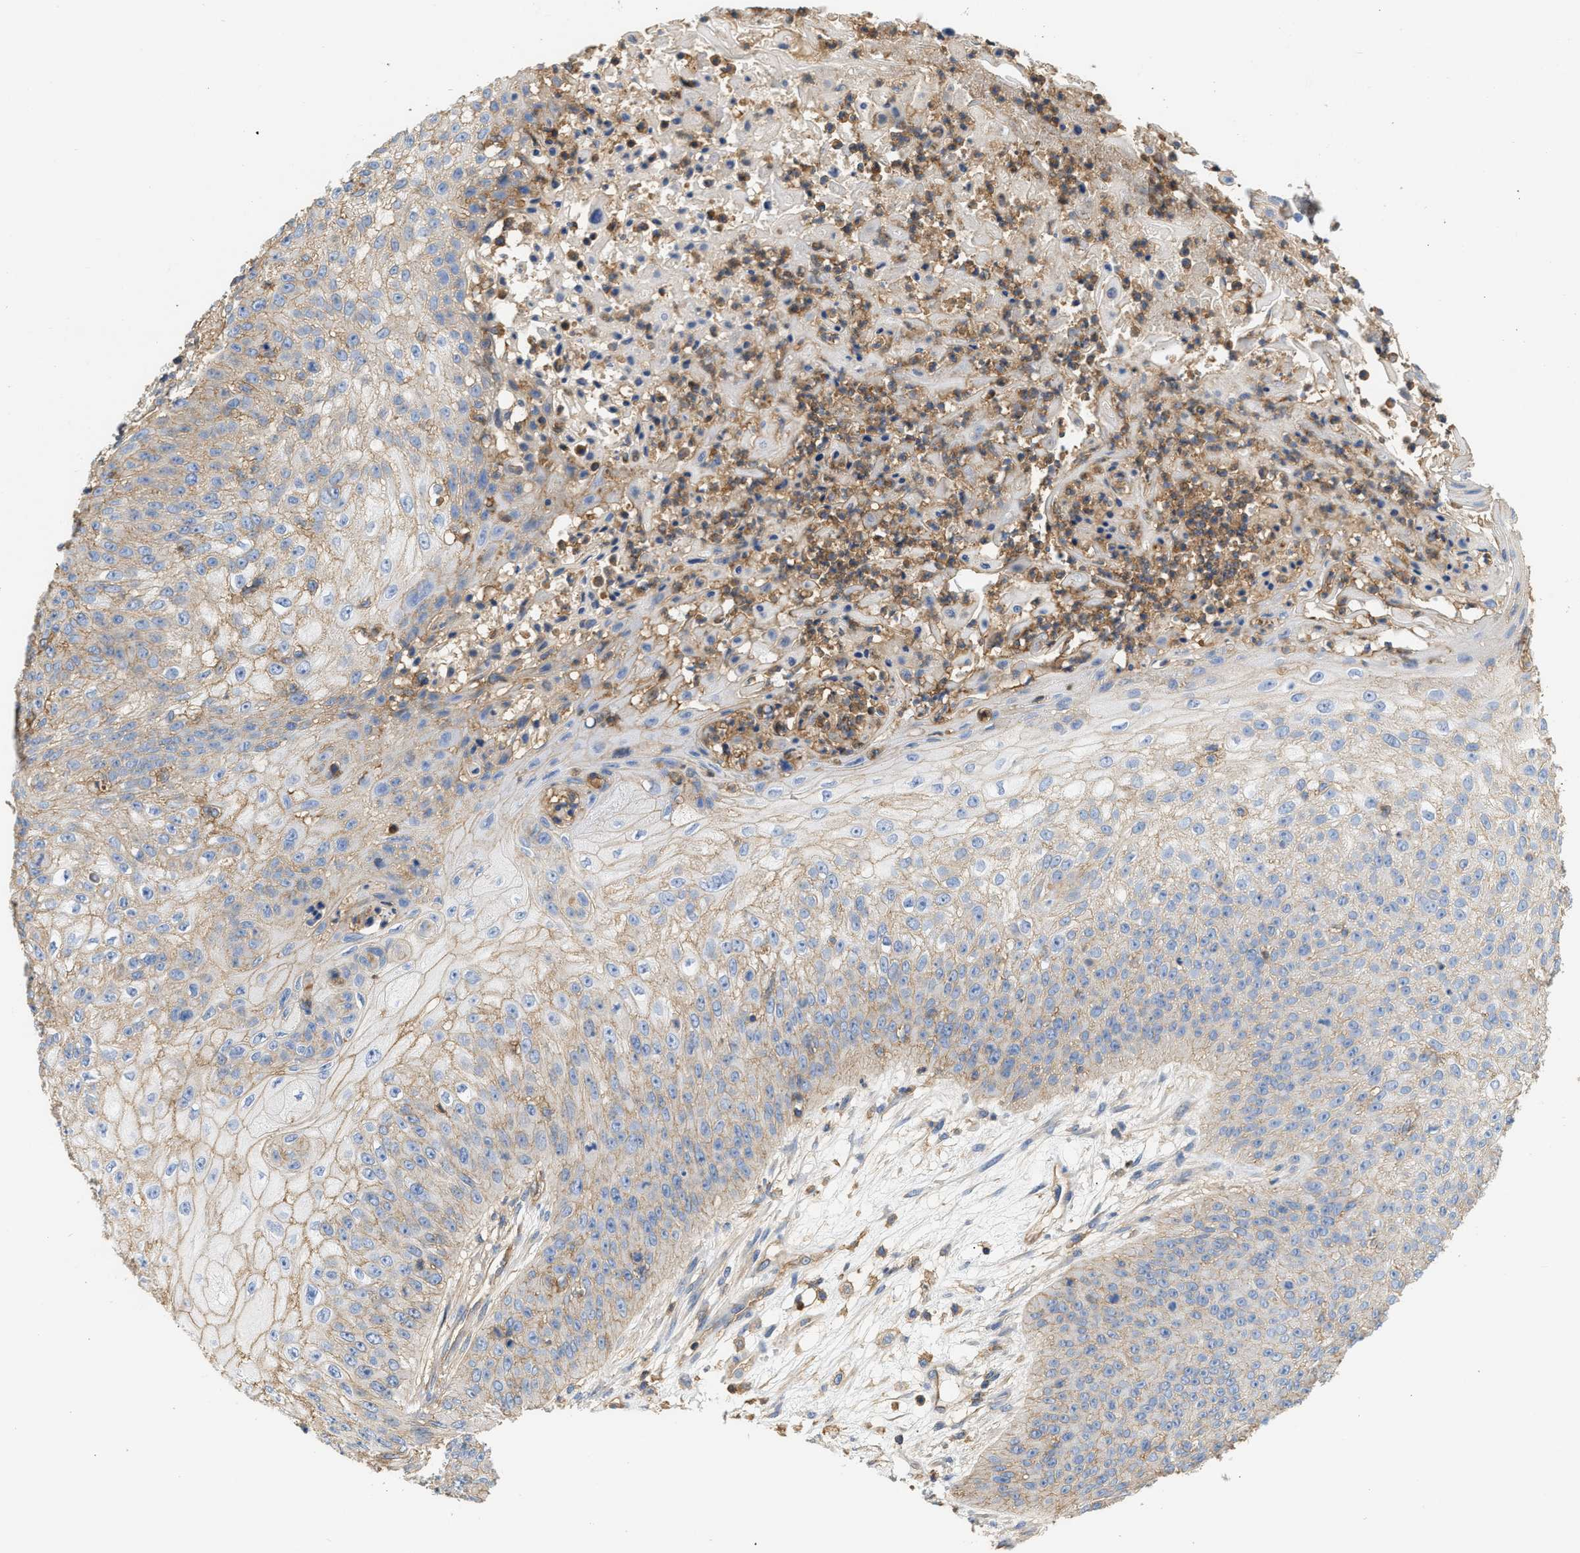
{"staining": {"intensity": "weak", "quantity": "25%-75%", "location": "cytoplasmic/membranous"}, "tissue": "skin cancer", "cell_type": "Tumor cells", "image_type": "cancer", "snomed": [{"axis": "morphology", "description": "Squamous cell carcinoma, NOS"}, {"axis": "topography", "description": "Skin"}], "caption": "Weak cytoplasmic/membranous staining for a protein is seen in approximately 25%-75% of tumor cells of skin cancer (squamous cell carcinoma) using immunohistochemistry (IHC).", "gene": "GNB4", "patient": {"sex": "female", "age": 80}}